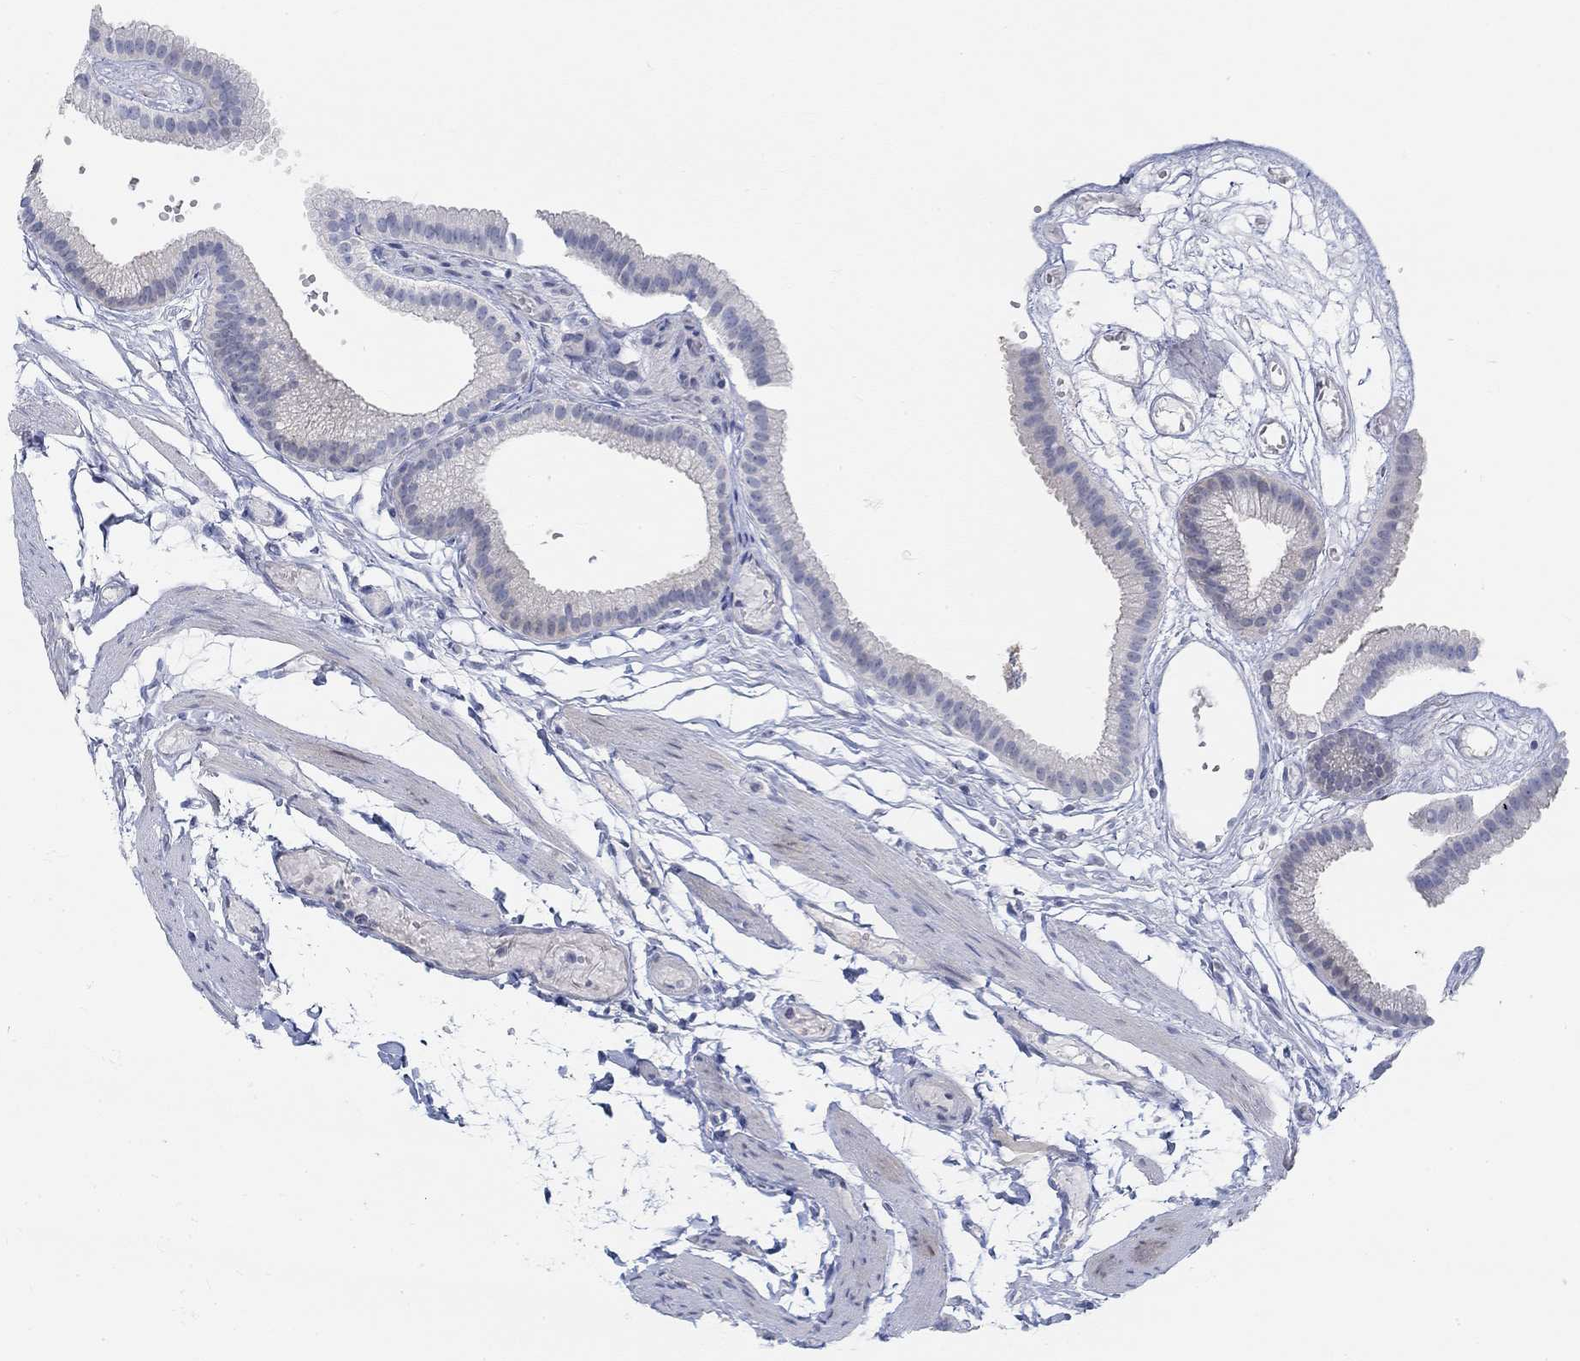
{"staining": {"intensity": "weak", "quantity": "<25%", "location": "cytoplasmic/membranous"}, "tissue": "gallbladder", "cell_type": "Glandular cells", "image_type": "normal", "snomed": [{"axis": "morphology", "description": "Normal tissue, NOS"}, {"axis": "topography", "description": "Gallbladder"}], "caption": "The immunohistochemistry (IHC) micrograph has no significant staining in glandular cells of gallbladder.", "gene": "SNTG2", "patient": {"sex": "female", "age": 45}}